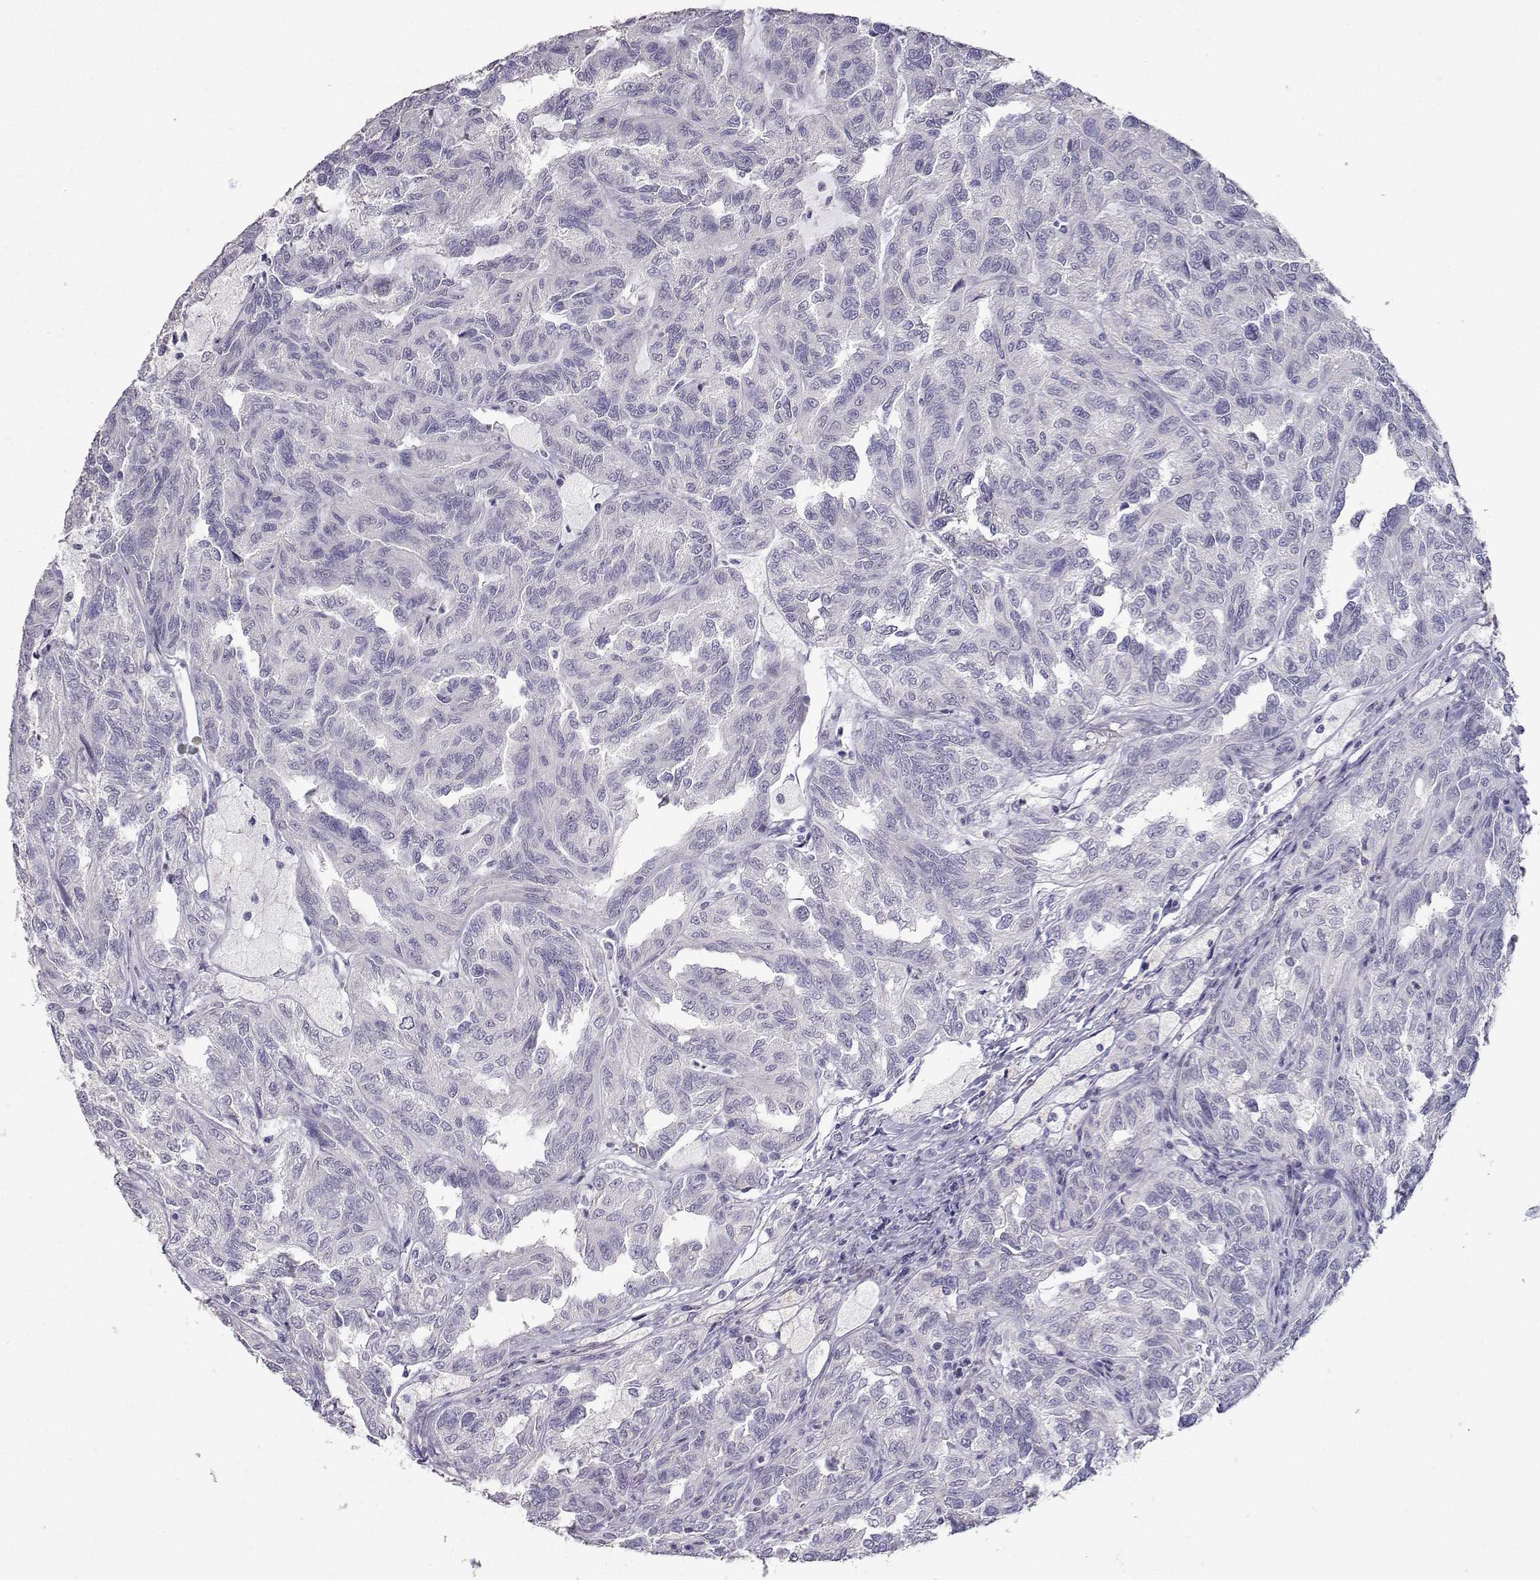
{"staining": {"intensity": "negative", "quantity": "none", "location": "none"}, "tissue": "renal cancer", "cell_type": "Tumor cells", "image_type": "cancer", "snomed": [{"axis": "morphology", "description": "Adenocarcinoma, NOS"}, {"axis": "topography", "description": "Kidney"}], "caption": "Immunohistochemical staining of adenocarcinoma (renal) exhibits no significant staining in tumor cells.", "gene": "CARTPT", "patient": {"sex": "male", "age": 79}}